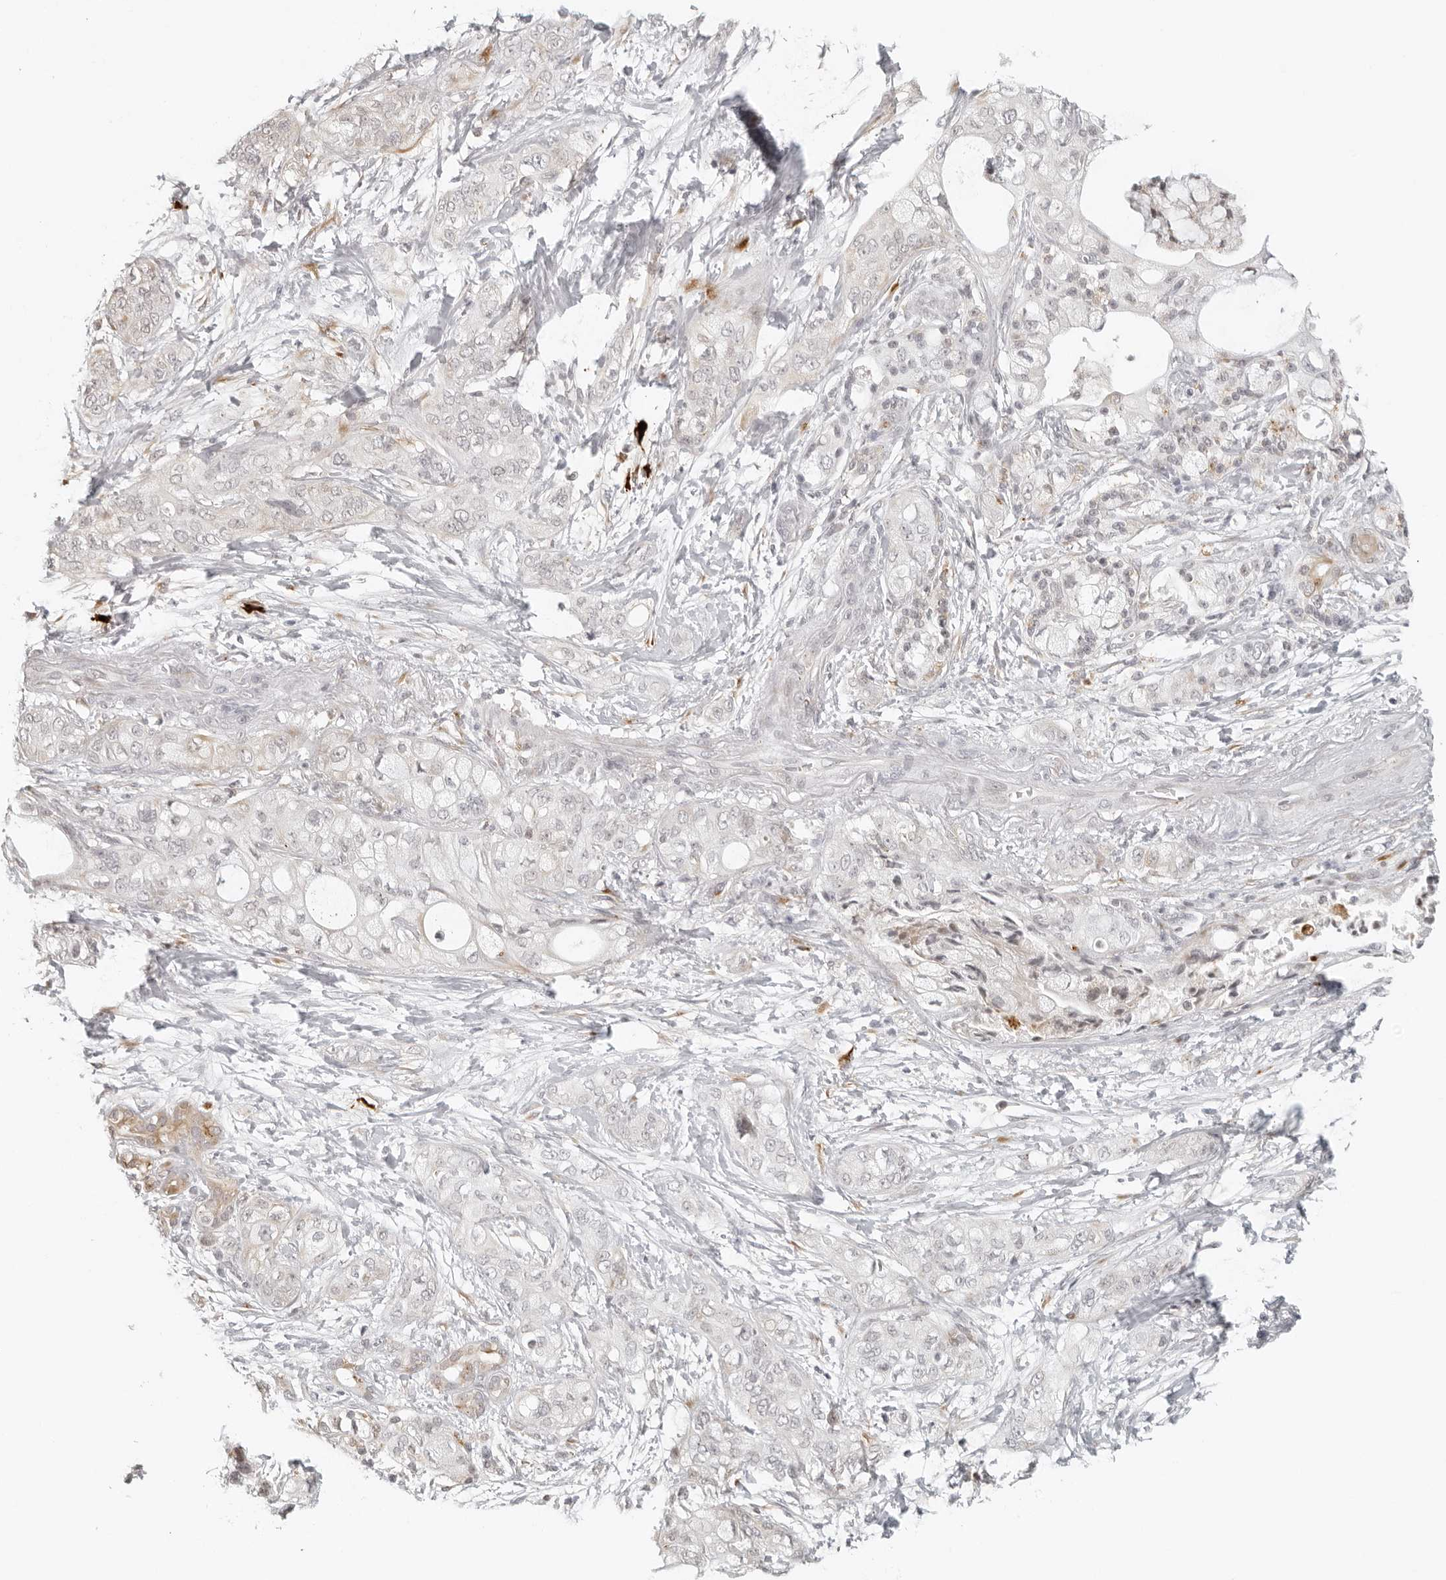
{"staining": {"intensity": "negative", "quantity": "none", "location": "none"}, "tissue": "pancreatic cancer", "cell_type": "Tumor cells", "image_type": "cancer", "snomed": [{"axis": "morphology", "description": "Adenocarcinoma, NOS"}, {"axis": "topography", "description": "Pancreas"}], "caption": "DAB (3,3'-diaminobenzidine) immunohistochemical staining of pancreatic cancer demonstrates no significant expression in tumor cells.", "gene": "ZNF678", "patient": {"sex": "male", "age": 70}}